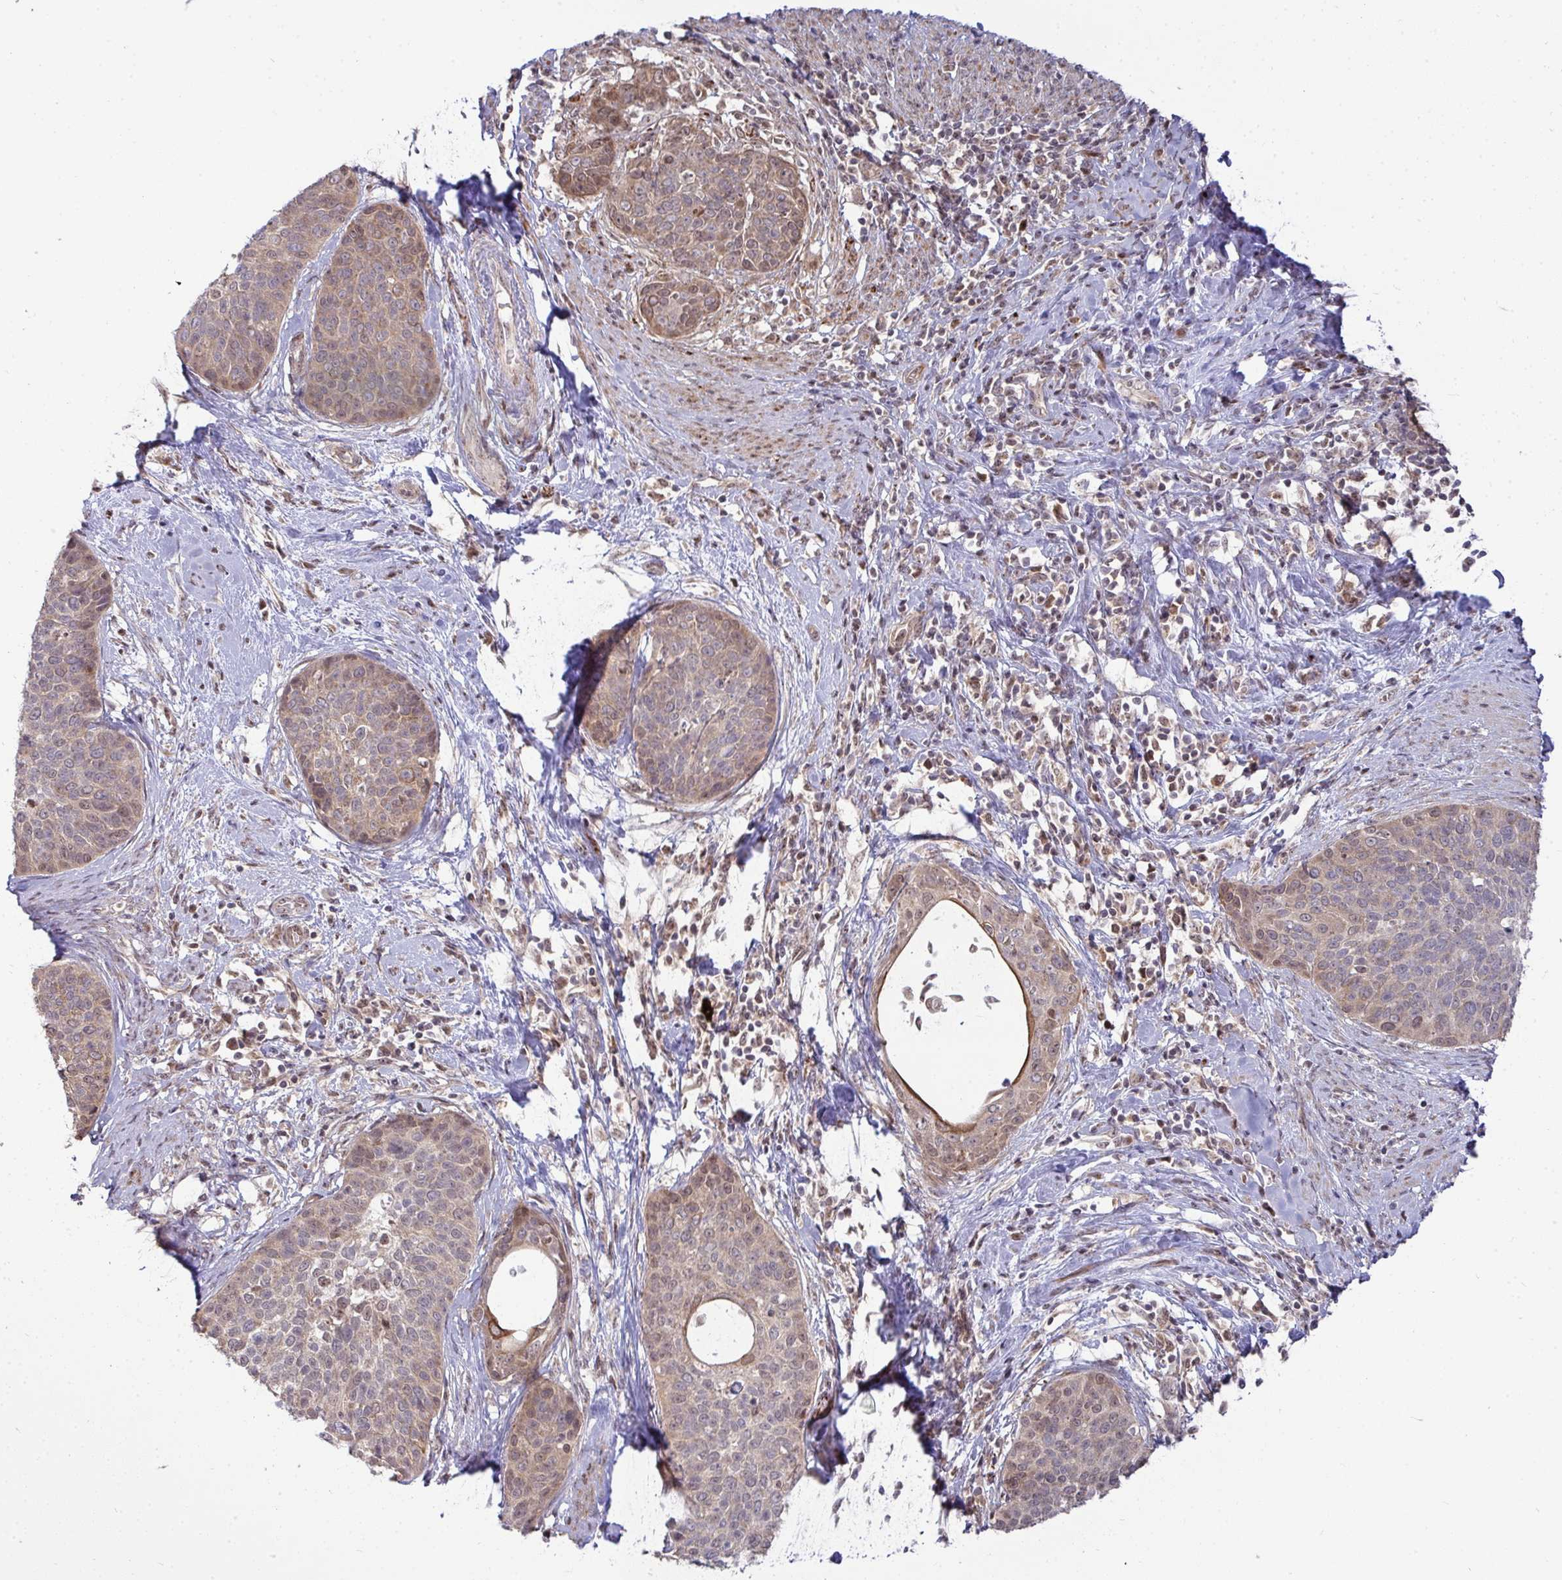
{"staining": {"intensity": "weak", "quantity": ">75%", "location": "cytoplasmic/membranous"}, "tissue": "cervical cancer", "cell_type": "Tumor cells", "image_type": "cancer", "snomed": [{"axis": "morphology", "description": "Squamous cell carcinoma, NOS"}, {"axis": "topography", "description": "Cervix"}], "caption": "This micrograph exhibits IHC staining of human cervical cancer, with low weak cytoplasmic/membranous expression in approximately >75% of tumor cells.", "gene": "TRIM44", "patient": {"sex": "female", "age": 69}}